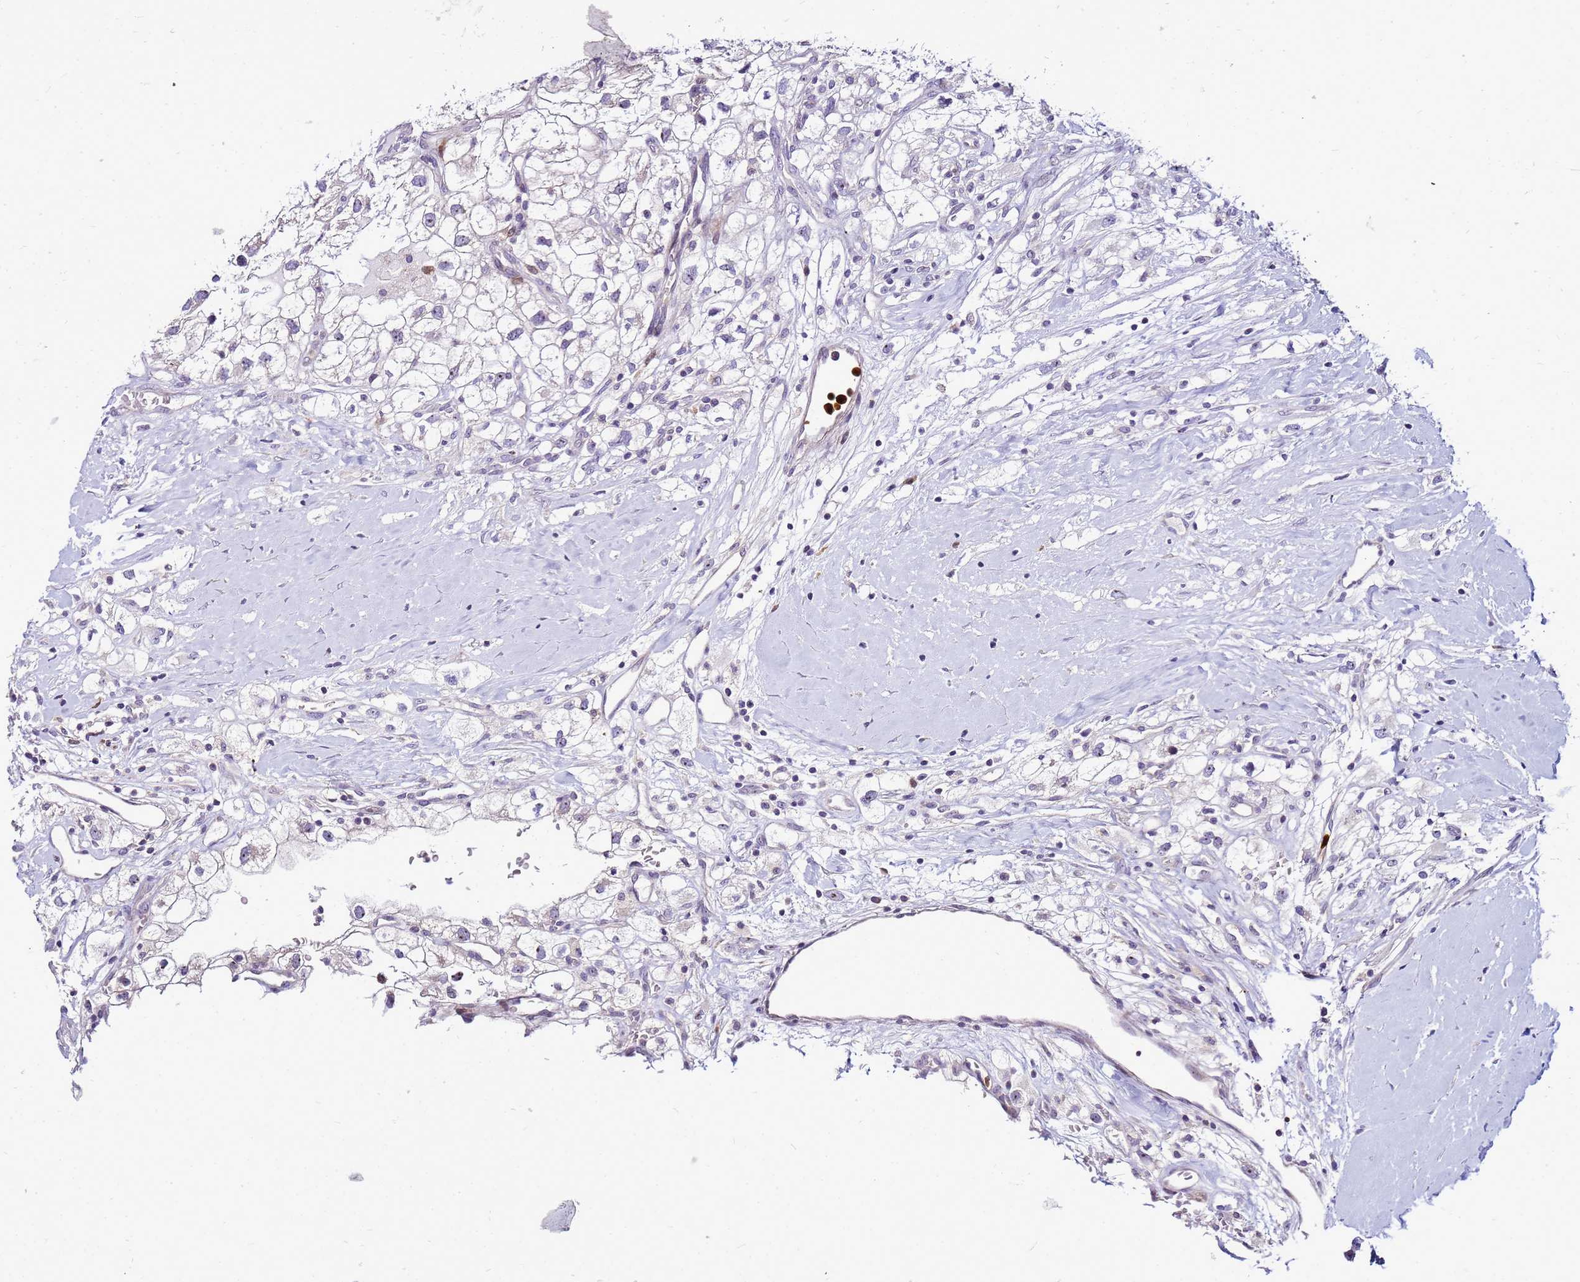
{"staining": {"intensity": "negative", "quantity": "none", "location": "none"}, "tissue": "renal cancer", "cell_type": "Tumor cells", "image_type": "cancer", "snomed": [{"axis": "morphology", "description": "Adenocarcinoma, NOS"}, {"axis": "topography", "description": "Kidney"}], "caption": "Immunohistochemical staining of adenocarcinoma (renal) reveals no significant staining in tumor cells. (DAB immunohistochemistry (IHC), high magnification).", "gene": "VPS4B", "patient": {"sex": "male", "age": 59}}